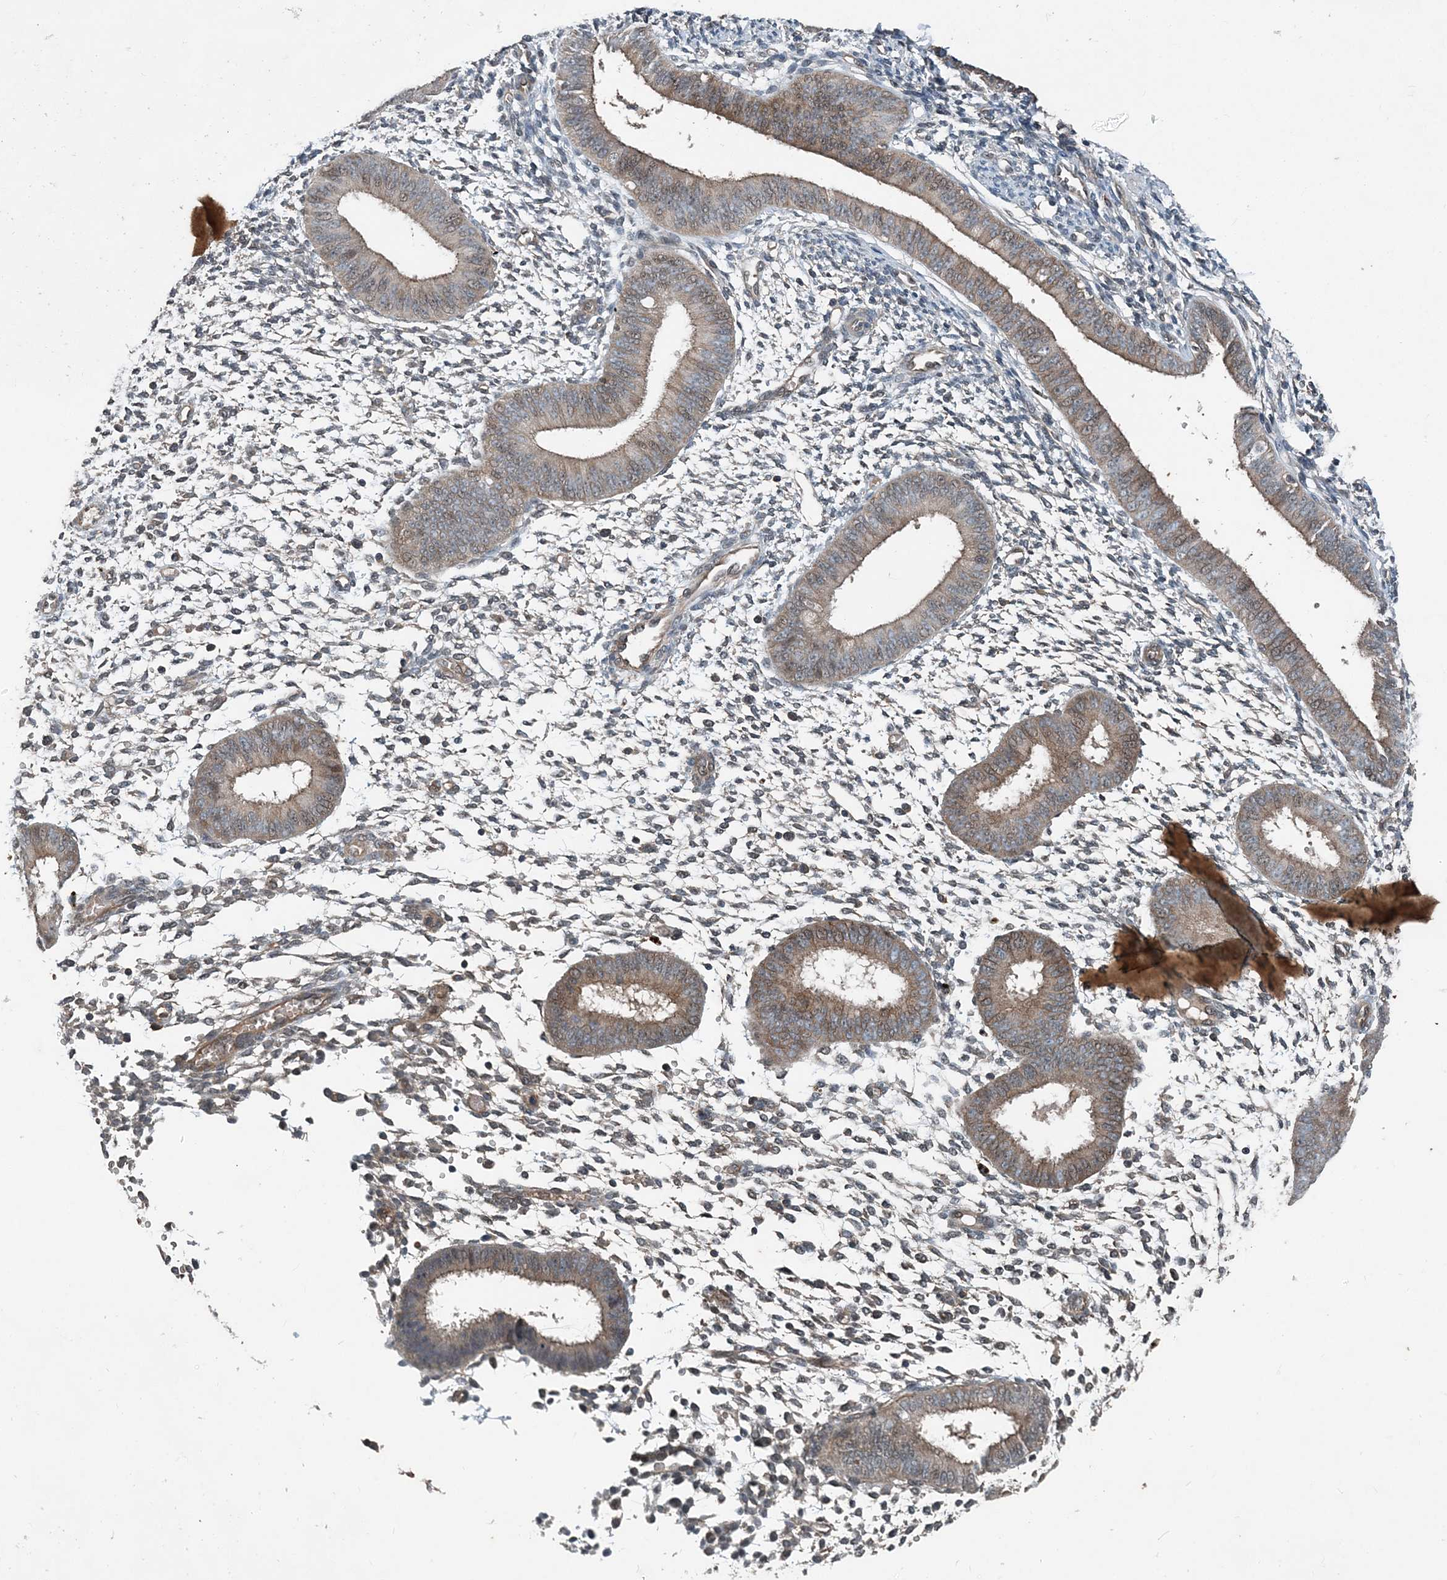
{"staining": {"intensity": "weak", "quantity": "<25%", "location": "cytoplasmic/membranous,nuclear"}, "tissue": "endometrium", "cell_type": "Cells in endometrial stroma", "image_type": "normal", "snomed": [{"axis": "morphology", "description": "Normal tissue, NOS"}, {"axis": "topography", "description": "Uterus"}, {"axis": "topography", "description": "Endometrium"}], "caption": "Immunohistochemistry of benign human endometrium shows no expression in cells in endometrial stroma. The staining was performed using DAB (3,3'-diaminobenzidine) to visualize the protein expression in brown, while the nuclei were stained in blue with hematoxylin (Magnification: 20x).", "gene": "SMPD3", "patient": {"sex": "female", "age": 48}}